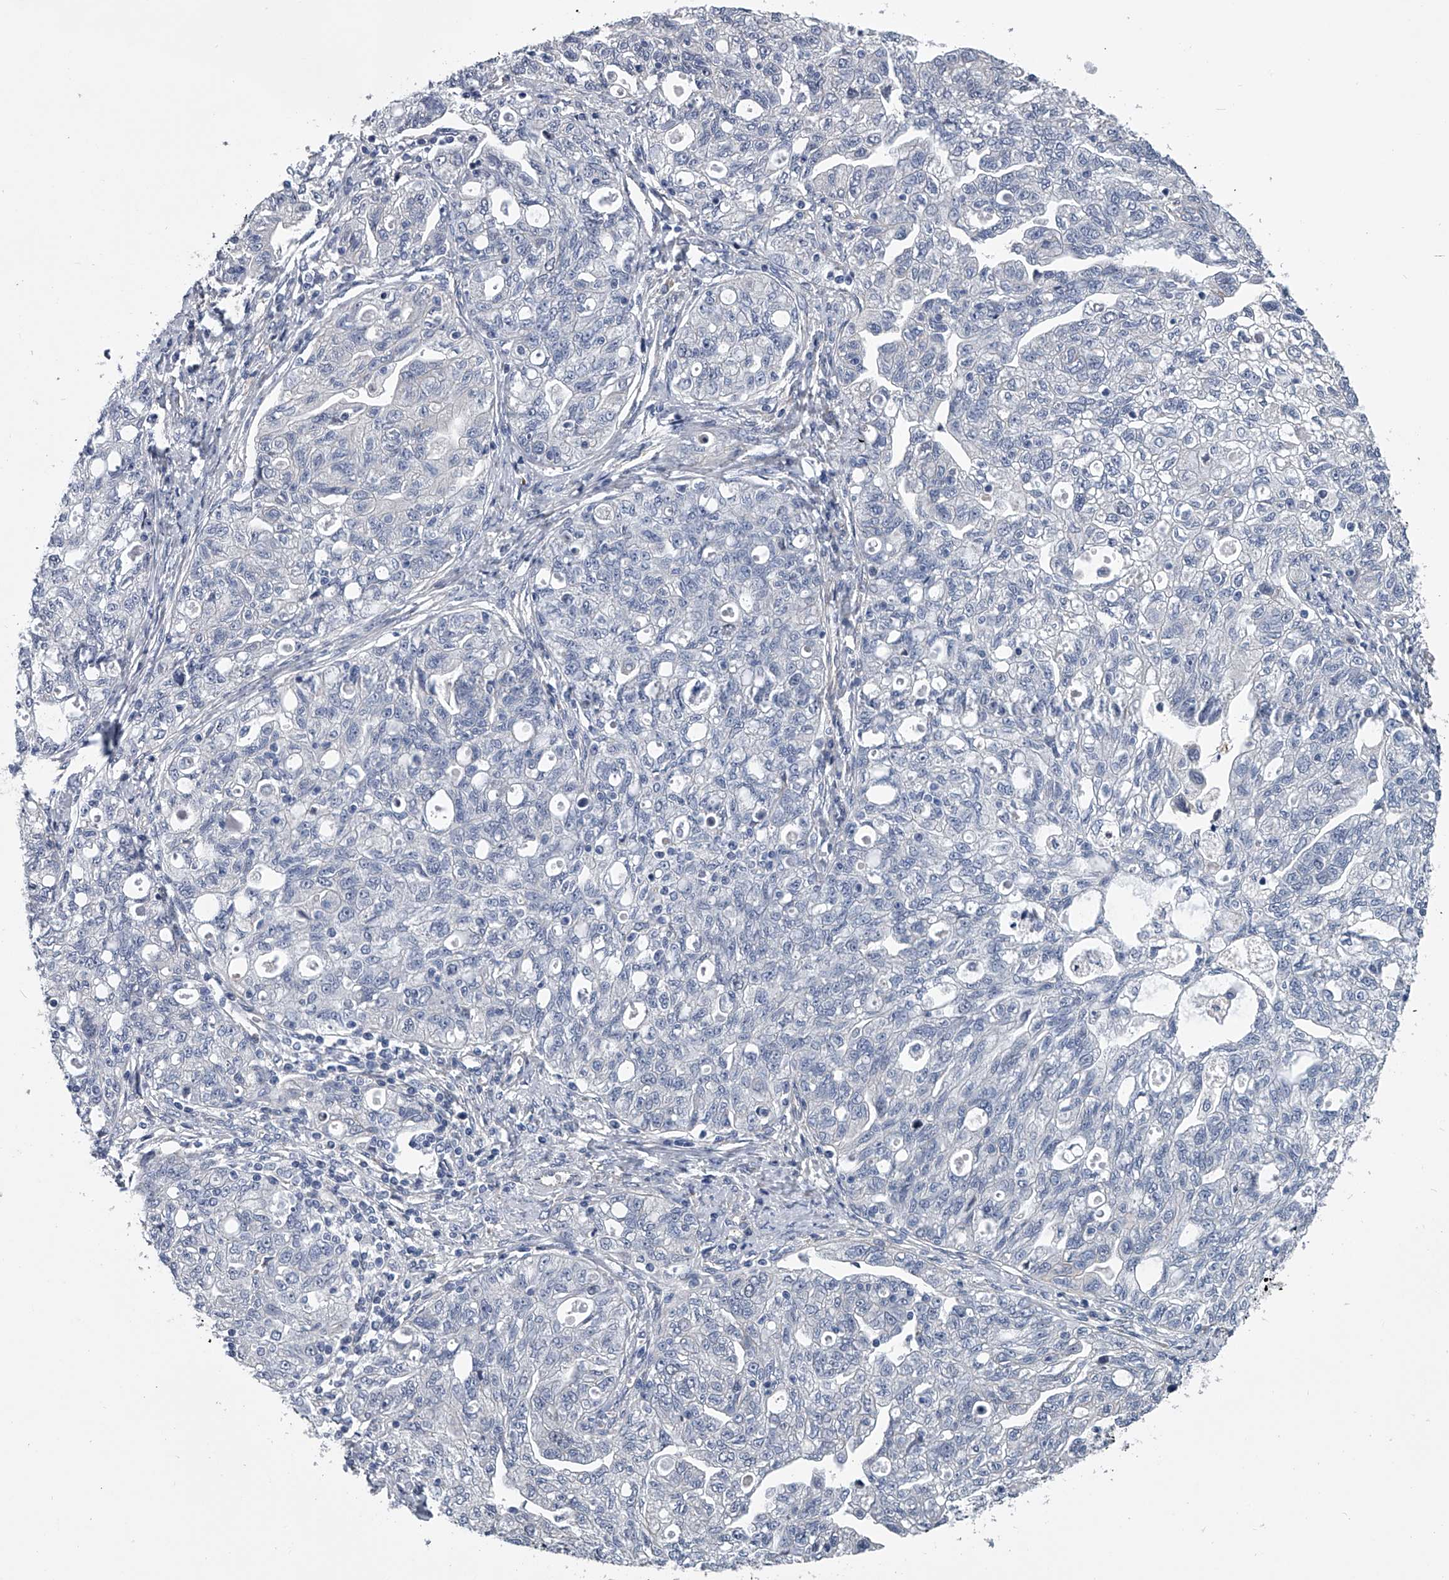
{"staining": {"intensity": "negative", "quantity": "none", "location": "none"}, "tissue": "ovarian cancer", "cell_type": "Tumor cells", "image_type": "cancer", "snomed": [{"axis": "morphology", "description": "Carcinoma, NOS"}, {"axis": "morphology", "description": "Cystadenocarcinoma, serous, NOS"}, {"axis": "topography", "description": "Ovary"}], "caption": "This is an IHC photomicrograph of human ovarian carcinoma. There is no expression in tumor cells.", "gene": "ABCG1", "patient": {"sex": "female", "age": 69}}